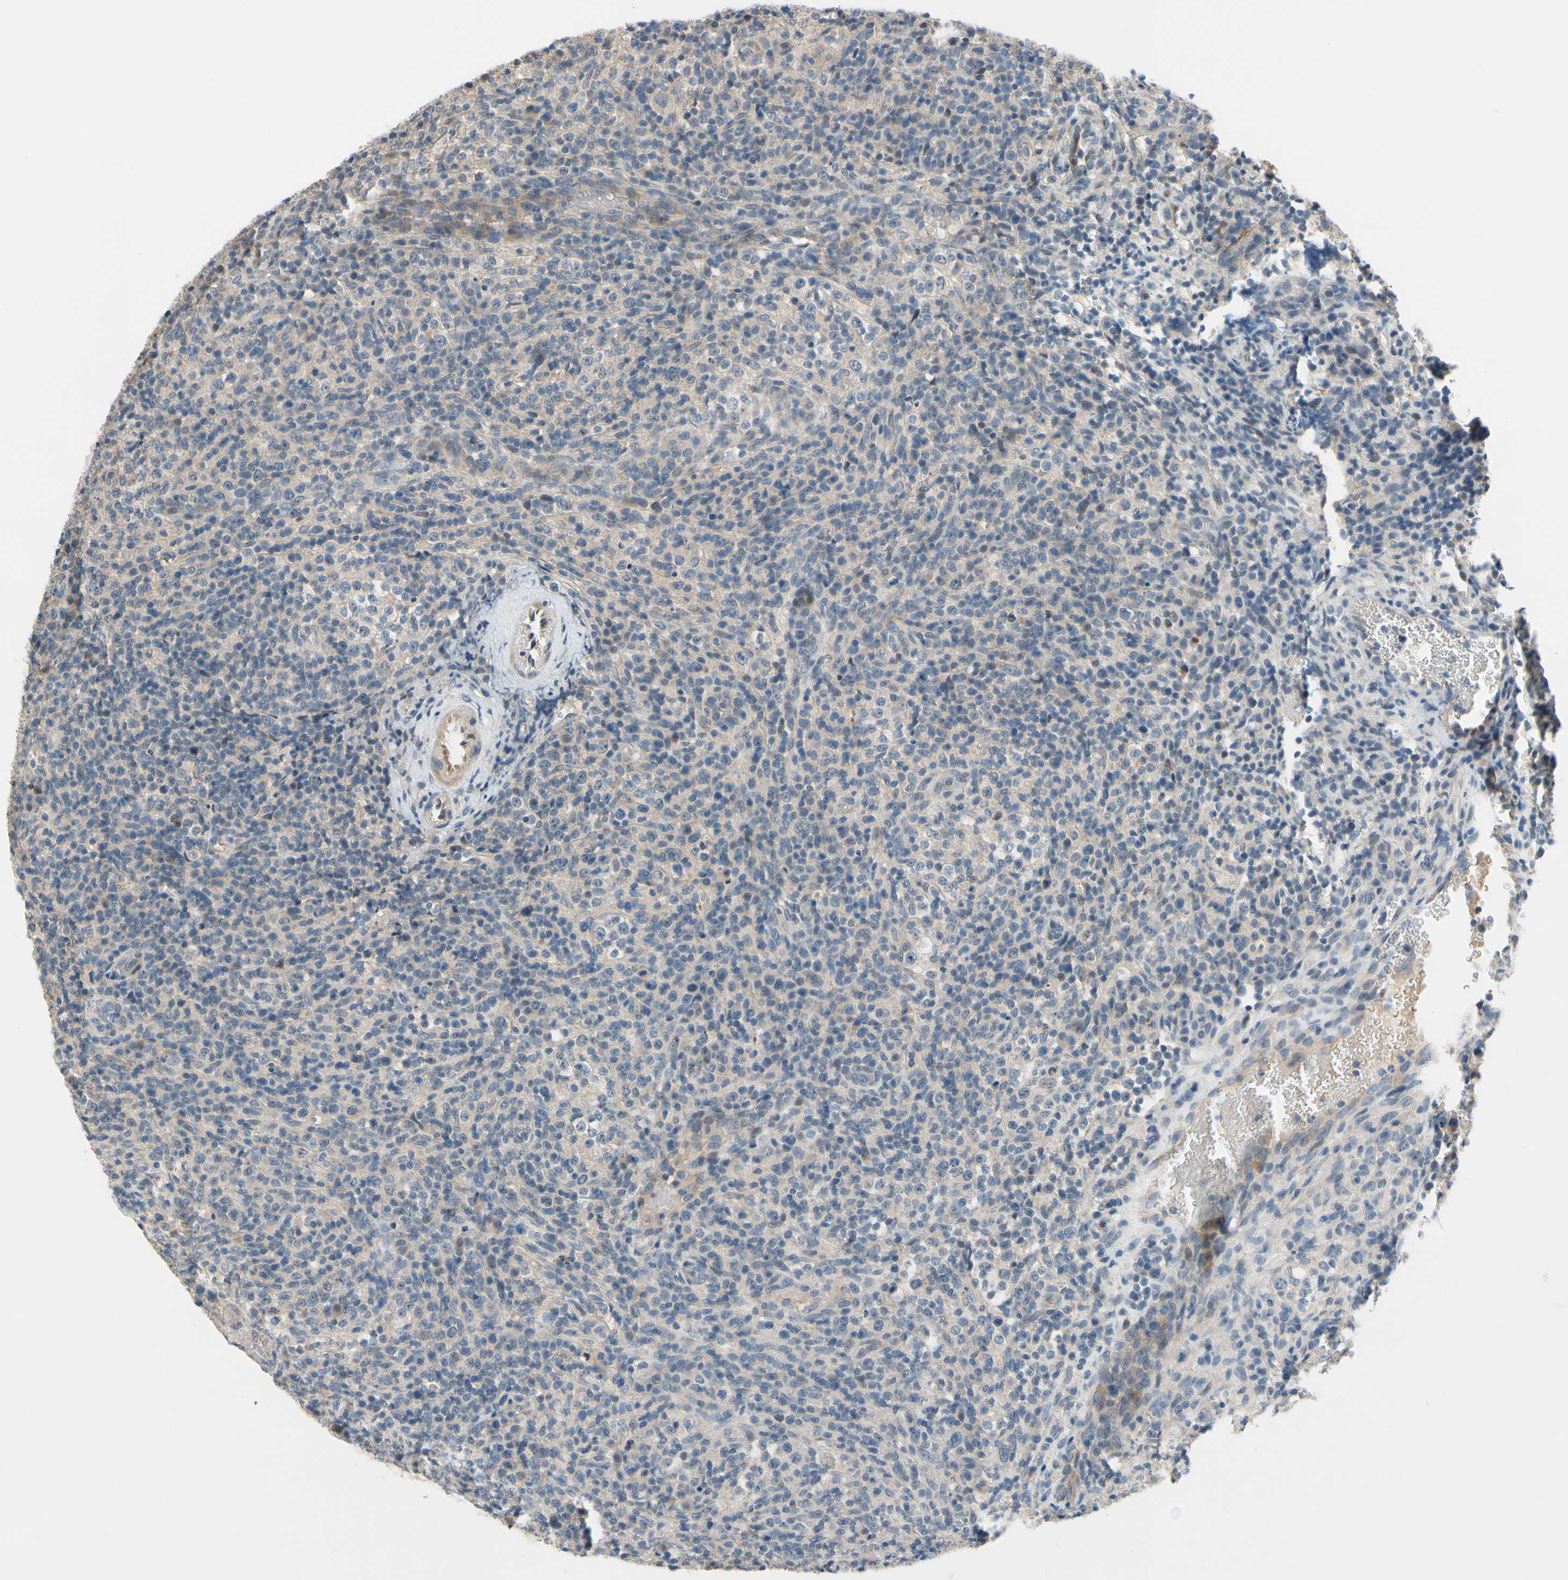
{"staining": {"intensity": "weak", "quantity": "<25%", "location": "cytoplasmic/membranous"}, "tissue": "lymphoma", "cell_type": "Tumor cells", "image_type": "cancer", "snomed": [{"axis": "morphology", "description": "Malignant lymphoma, non-Hodgkin's type, High grade"}, {"axis": "topography", "description": "Lymph node"}], "caption": "This is an immunohistochemistry photomicrograph of human high-grade malignant lymphoma, non-Hodgkin's type. There is no staining in tumor cells.", "gene": "SLC27A6", "patient": {"sex": "female", "age": 76}}